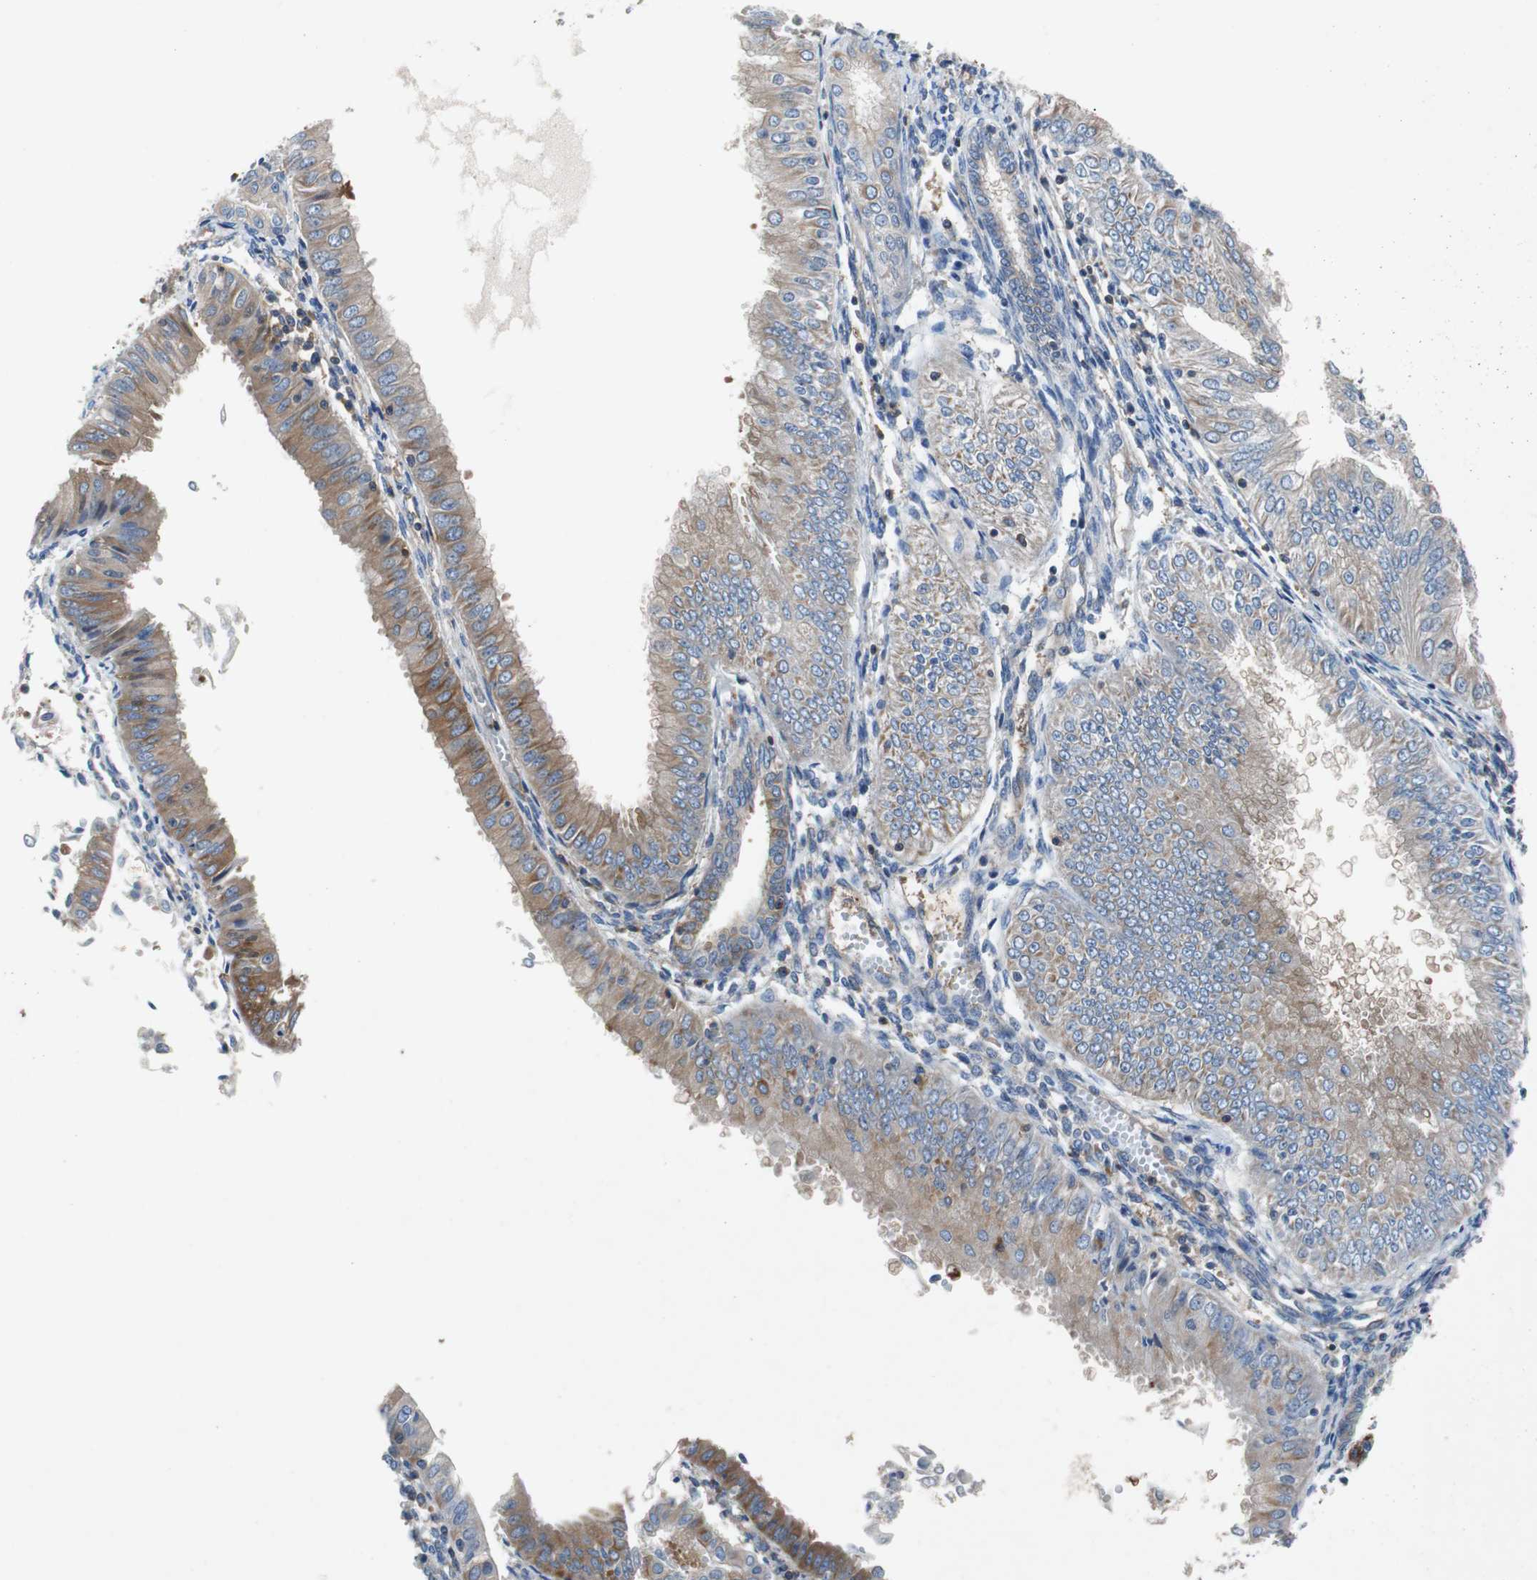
{"staining": {"intensity": "weak", "quantity": "25%-75%", "location": "cytoplasmic/membranous"}, "tissue": "endometrial cancer", "cell_type": "Tumor cells", "image_type": "cancer", "snomed": [{"axis": "morphology", "description": "Adenocarcinoma, NOS"}, {"axis": "topography", "description": "Endometrium"}], "caption": "Human endometrial cancer stained with a protein marker exhibits weak staining in tumor cells.", "gene": "GYS1", "patient": {"sex": "female", "age": 53}}